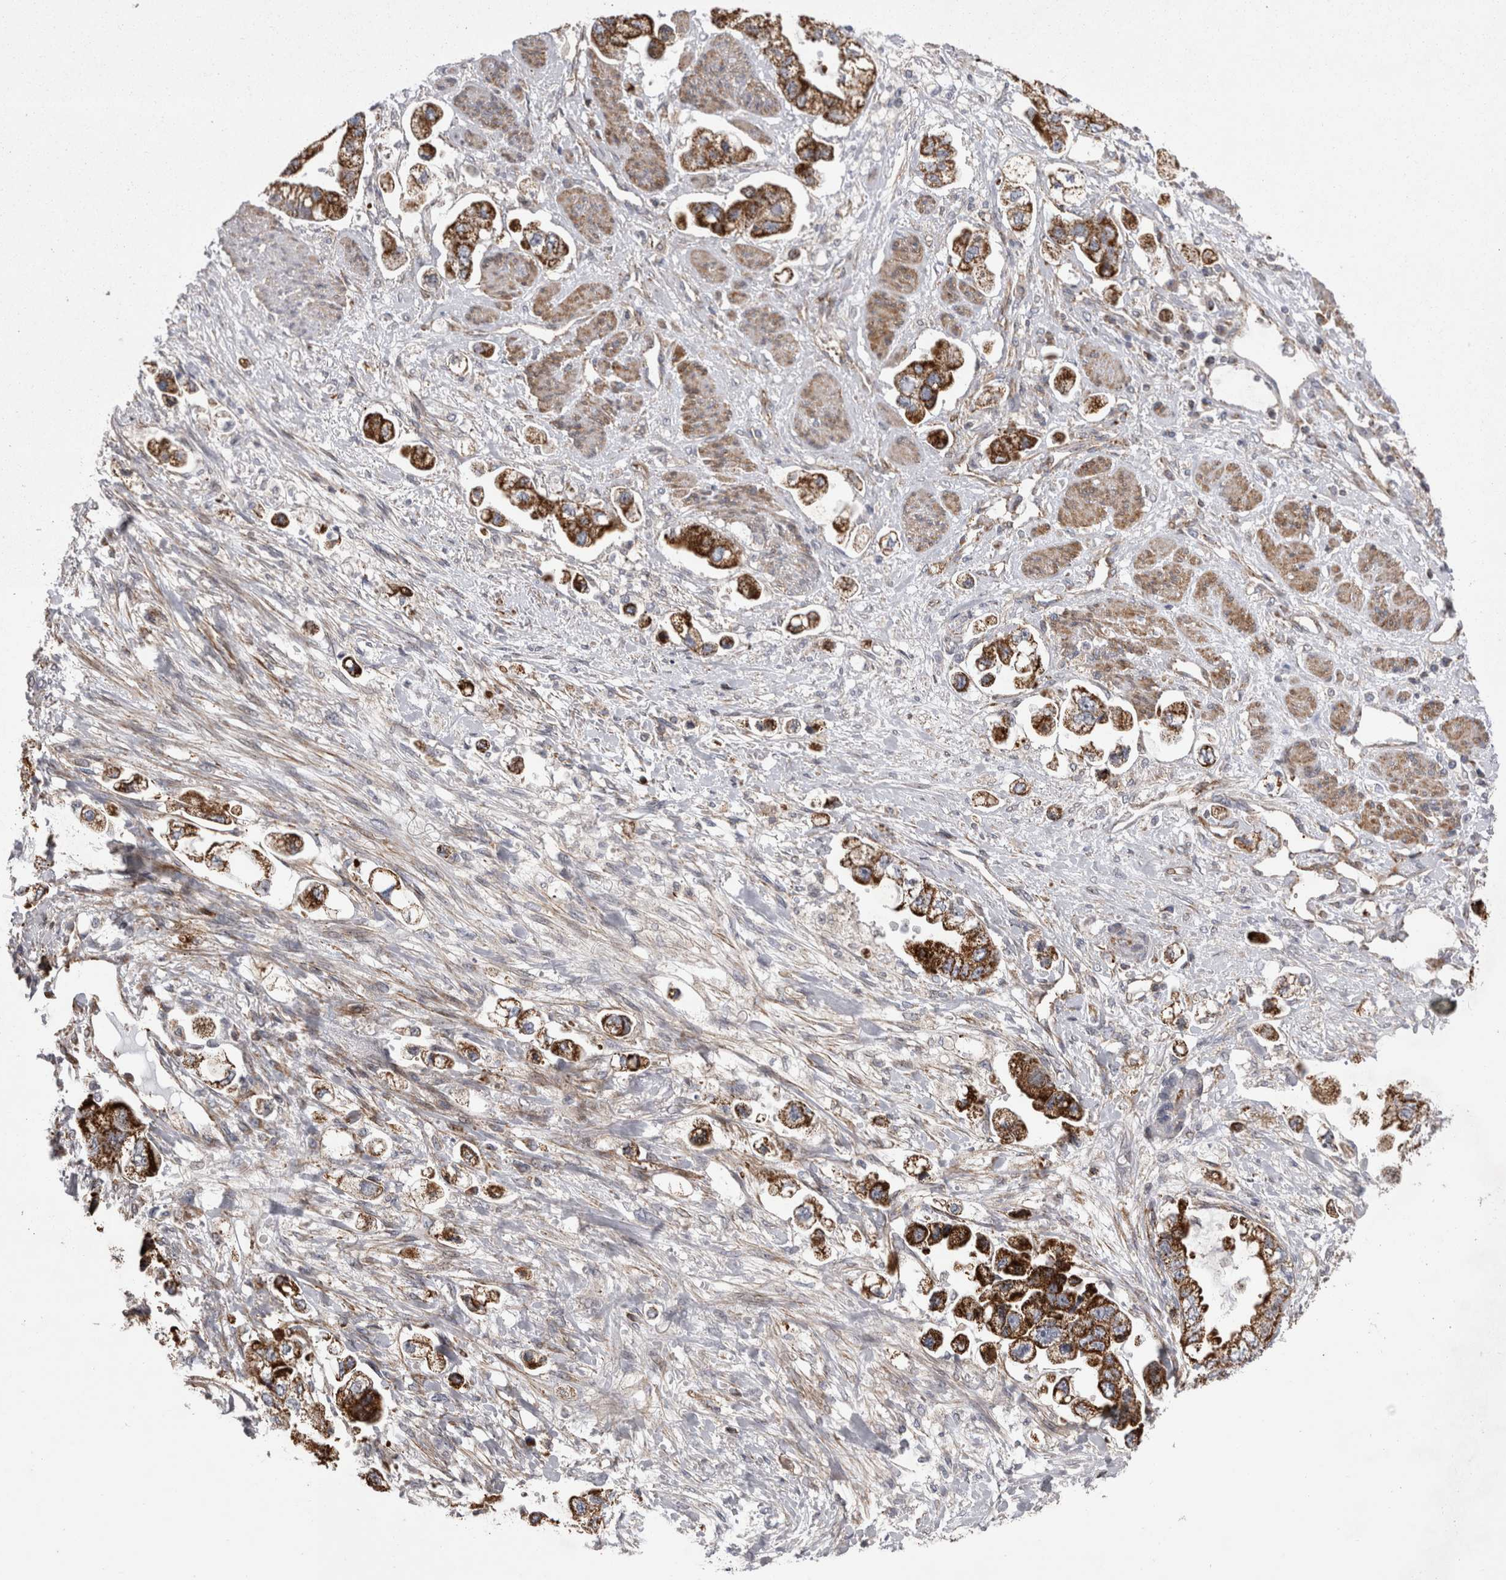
{"staining": {"intensity": "strong", "quantity": ">75%", "location": "cytoplasmic/membranous"}, "tissue": "stomach cancer", "cell_type": "Tumor cells", "image_type": "cancer", "snomed": [{"axis": "morphology", "description": "Adenocarcinoma, NOS"}, {"axis": "topography", "description": "Stomach"}], "caption": "This image reveals IHC staining of human adenocarcinoma (stomach), with high strong cytoplasmic/membranous staining in approximately >75% of tumor cells.", "gene": "TSPOAP1", "patient": {"sex": "male", "age": 62}}